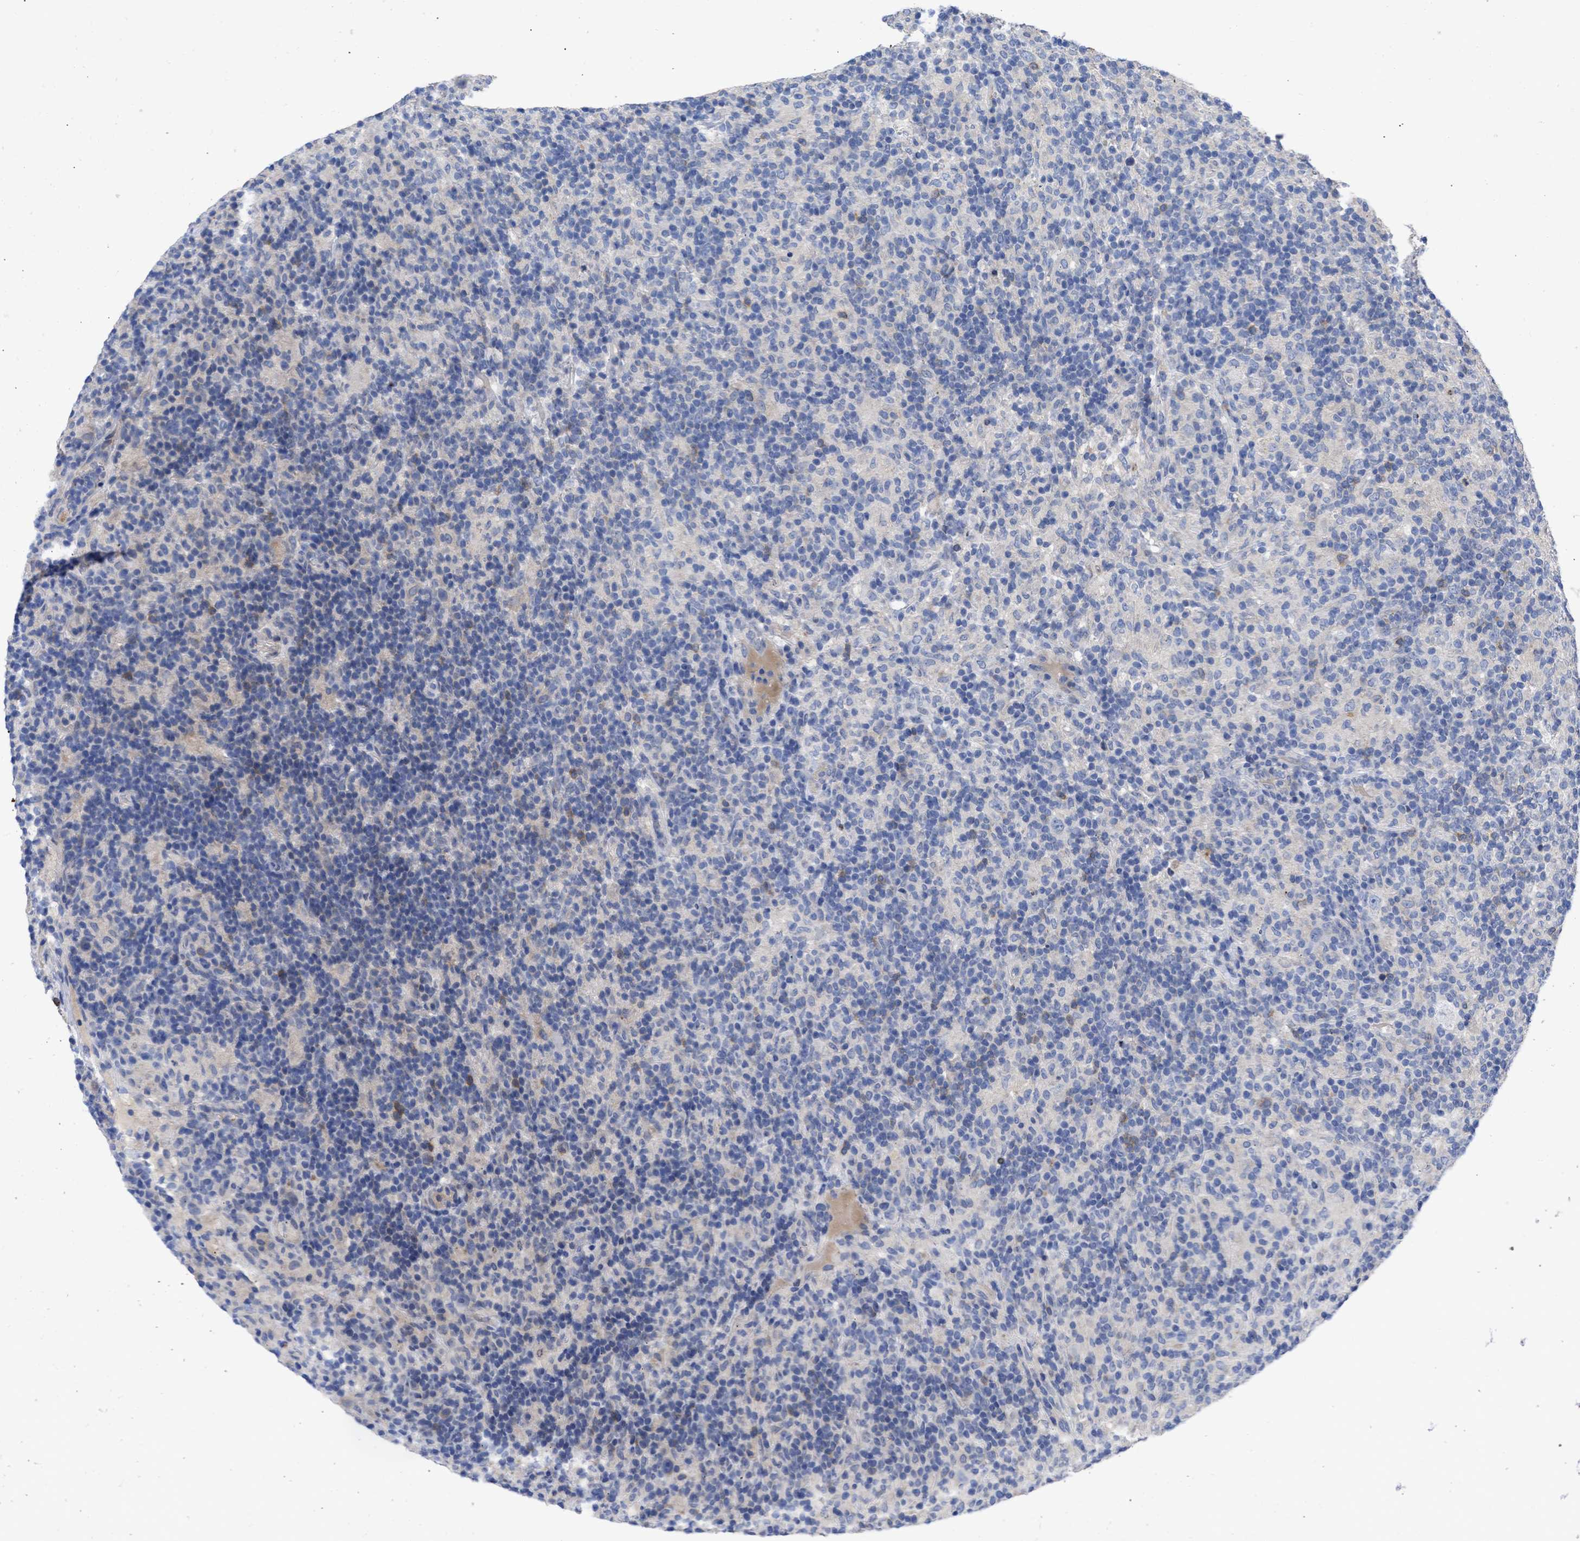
{"staining": {"intensity": "negative", "quantity": "none", "location": "none"}, "tissue": "lymphoma", "cell_type": "Tumor cells", "image_type": "cancer", "snomed": [{"axis": "morphology", "description": "Hodgkin's disease, NOS"}, {"axis": "topography", "description": "Lymph node"}], "caption": "Immunohistochemistry of lymphoma shows no expression in tumor cells.", "gene": "ARHGEF4", "patient": {"sex": "male", "age": 70}}